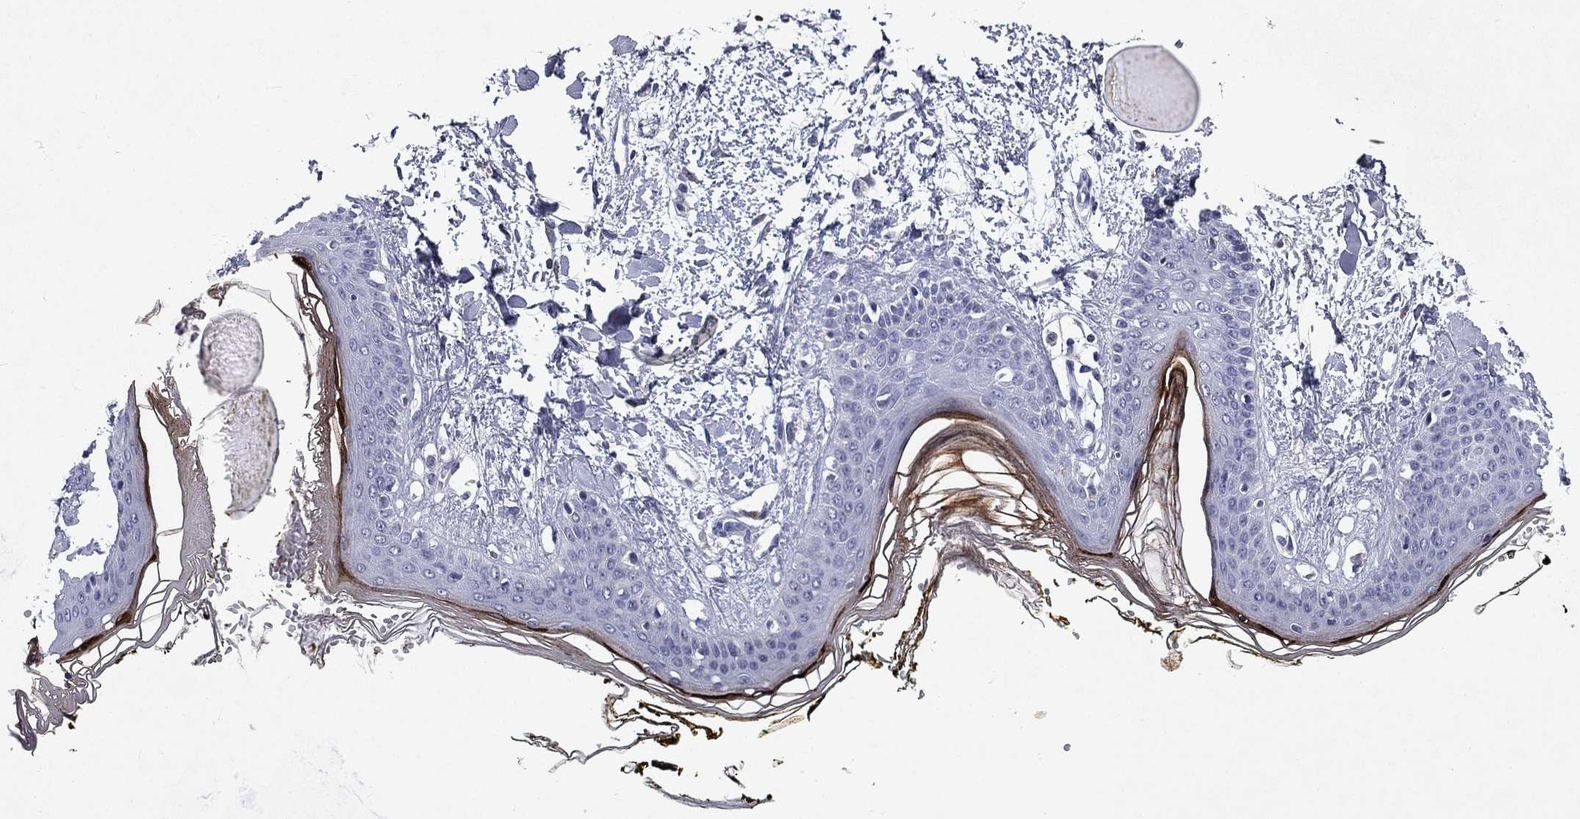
{"staining": {"intensity": "negative", "quantity": "none", "location": "none"}, "tissue": "skin", "cell_type": "Fibroblasts", "image_type": "normal", "snomed": [{"axis": "morphology", "description": "Normal tissue, NOS"}, {"axis": "topography", "description": "Skin"}], "caption": "Fibroblasts are negative for protein expression in benign human skin. Brightfield microscopy of immunohistochemistry (IHC) stained with DAB (brown) and hematoxylin (blue), captured at high magnification.", "gene": "ECM1", "patient": {"sex": "female", "age": 34}}